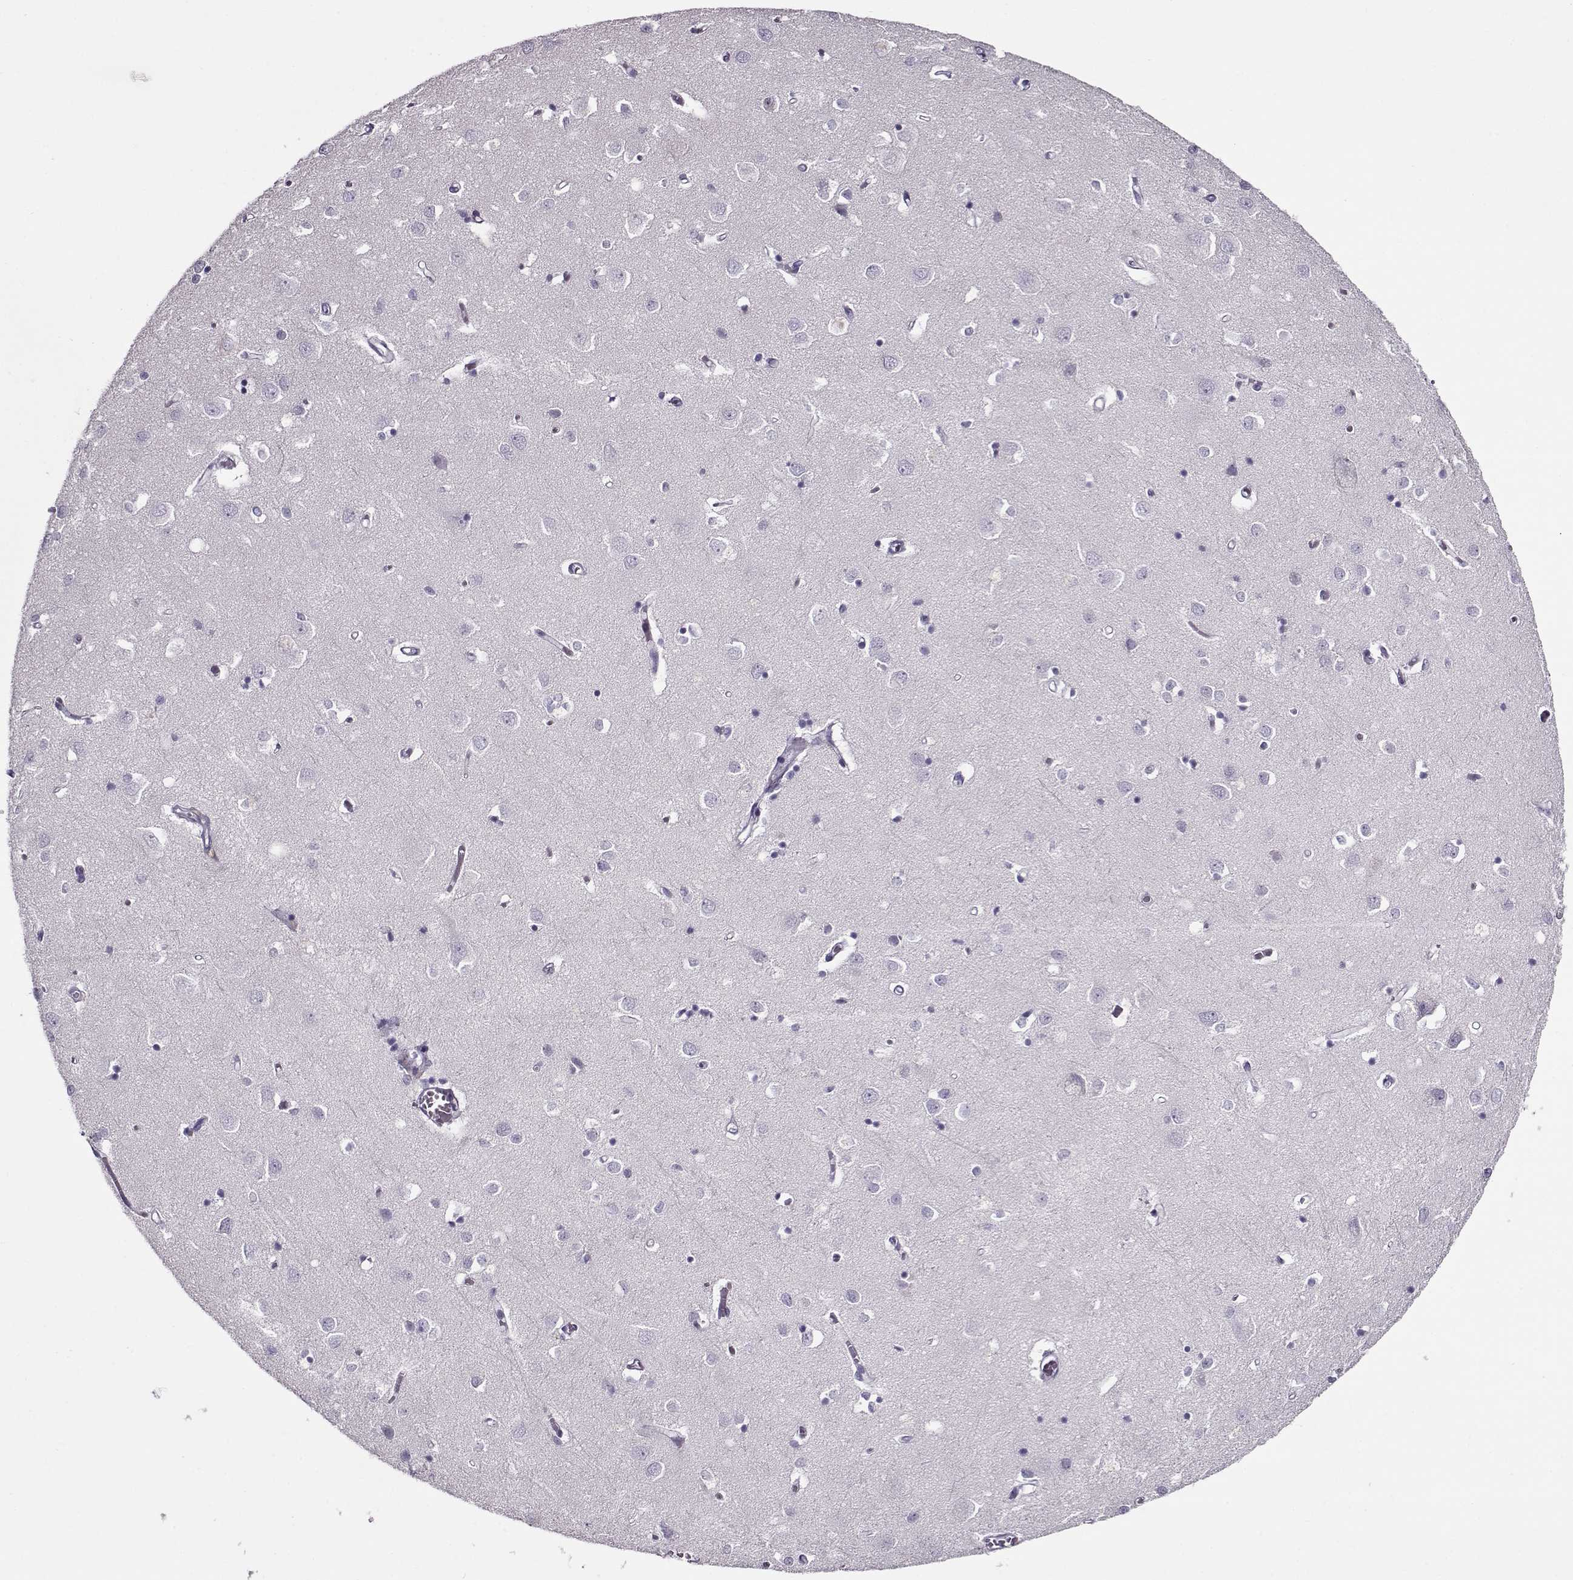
{"staining": {"intensity": "negative", "quantity": "none", "location": "none"}, "tissue": "cerebral cortex", "cell_type": "Endothelial cells", "image_type": "normal", "snomed": [{"axis": "morphology", "description": "Normal tissue, NOS"}, {"axis": "topography", "description": "Cerebral cortex"}], "caption": "Immunohistochemical staining of benign cerebral cortex demonstrates no significant staining in endothelial cells.", "gene": "GAGE10", "patient": {"sex": "male", "age": 70}}